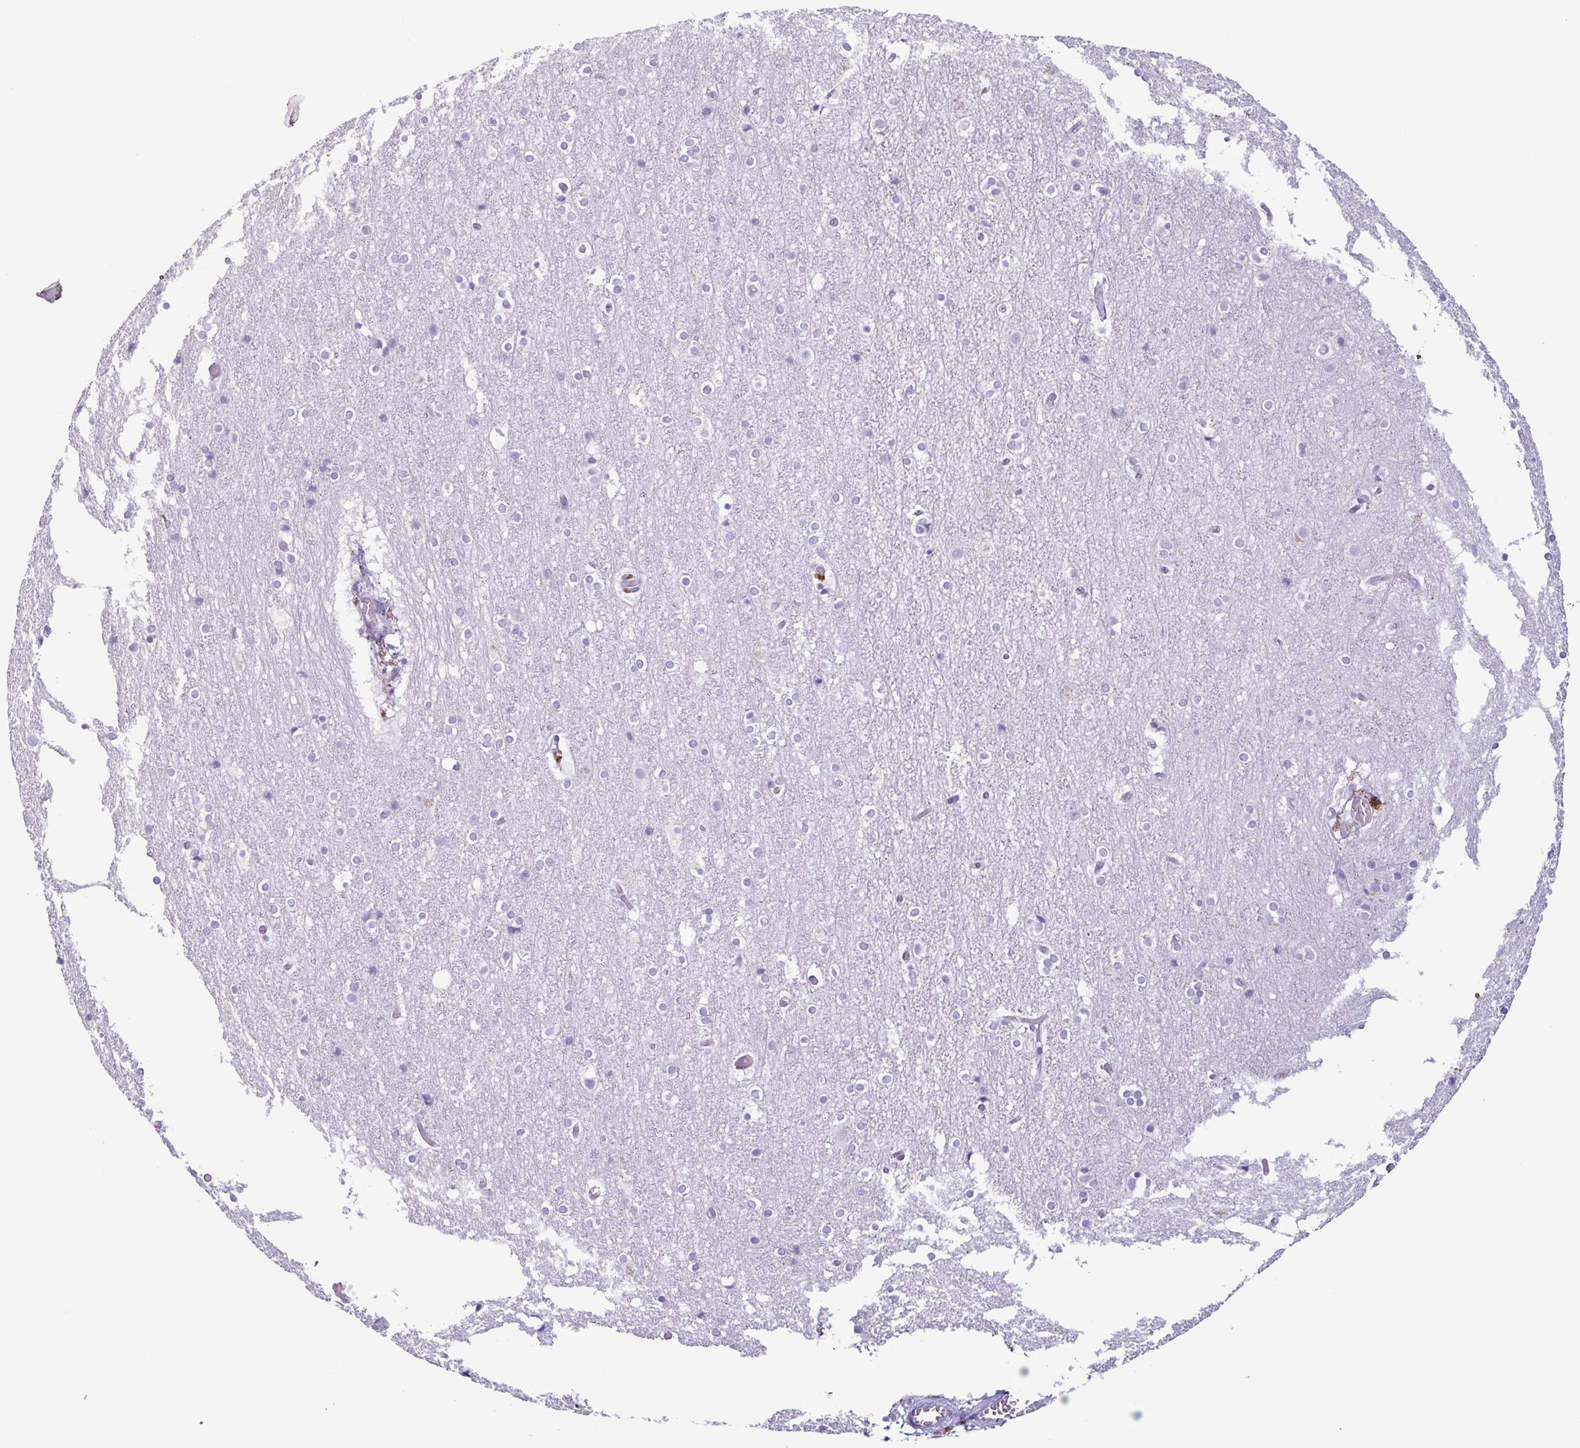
{"staining": {"intensity": "negative", "quantity": "none", "location": "none"}, "tissue": "cerebral cortex", "cell_type": "Endothelial cells", "image_type": "normal", "snomed": [{"axis": "morphology", "description": "Normal tissue, NOS"}, {"axis": "topography", "description": "Cerebral cortex"}], "caption": "DAB (3,3'-diaminobenzidine) immunohistochemical staining of normal cerebral cortex reveals no significant positivity in endothelial cells. (DAB immunohistochemistry visualized using brightfield microscopy, high magnification).", "gene": "LTF", "patient": {"sex": "female", "age": 52}}